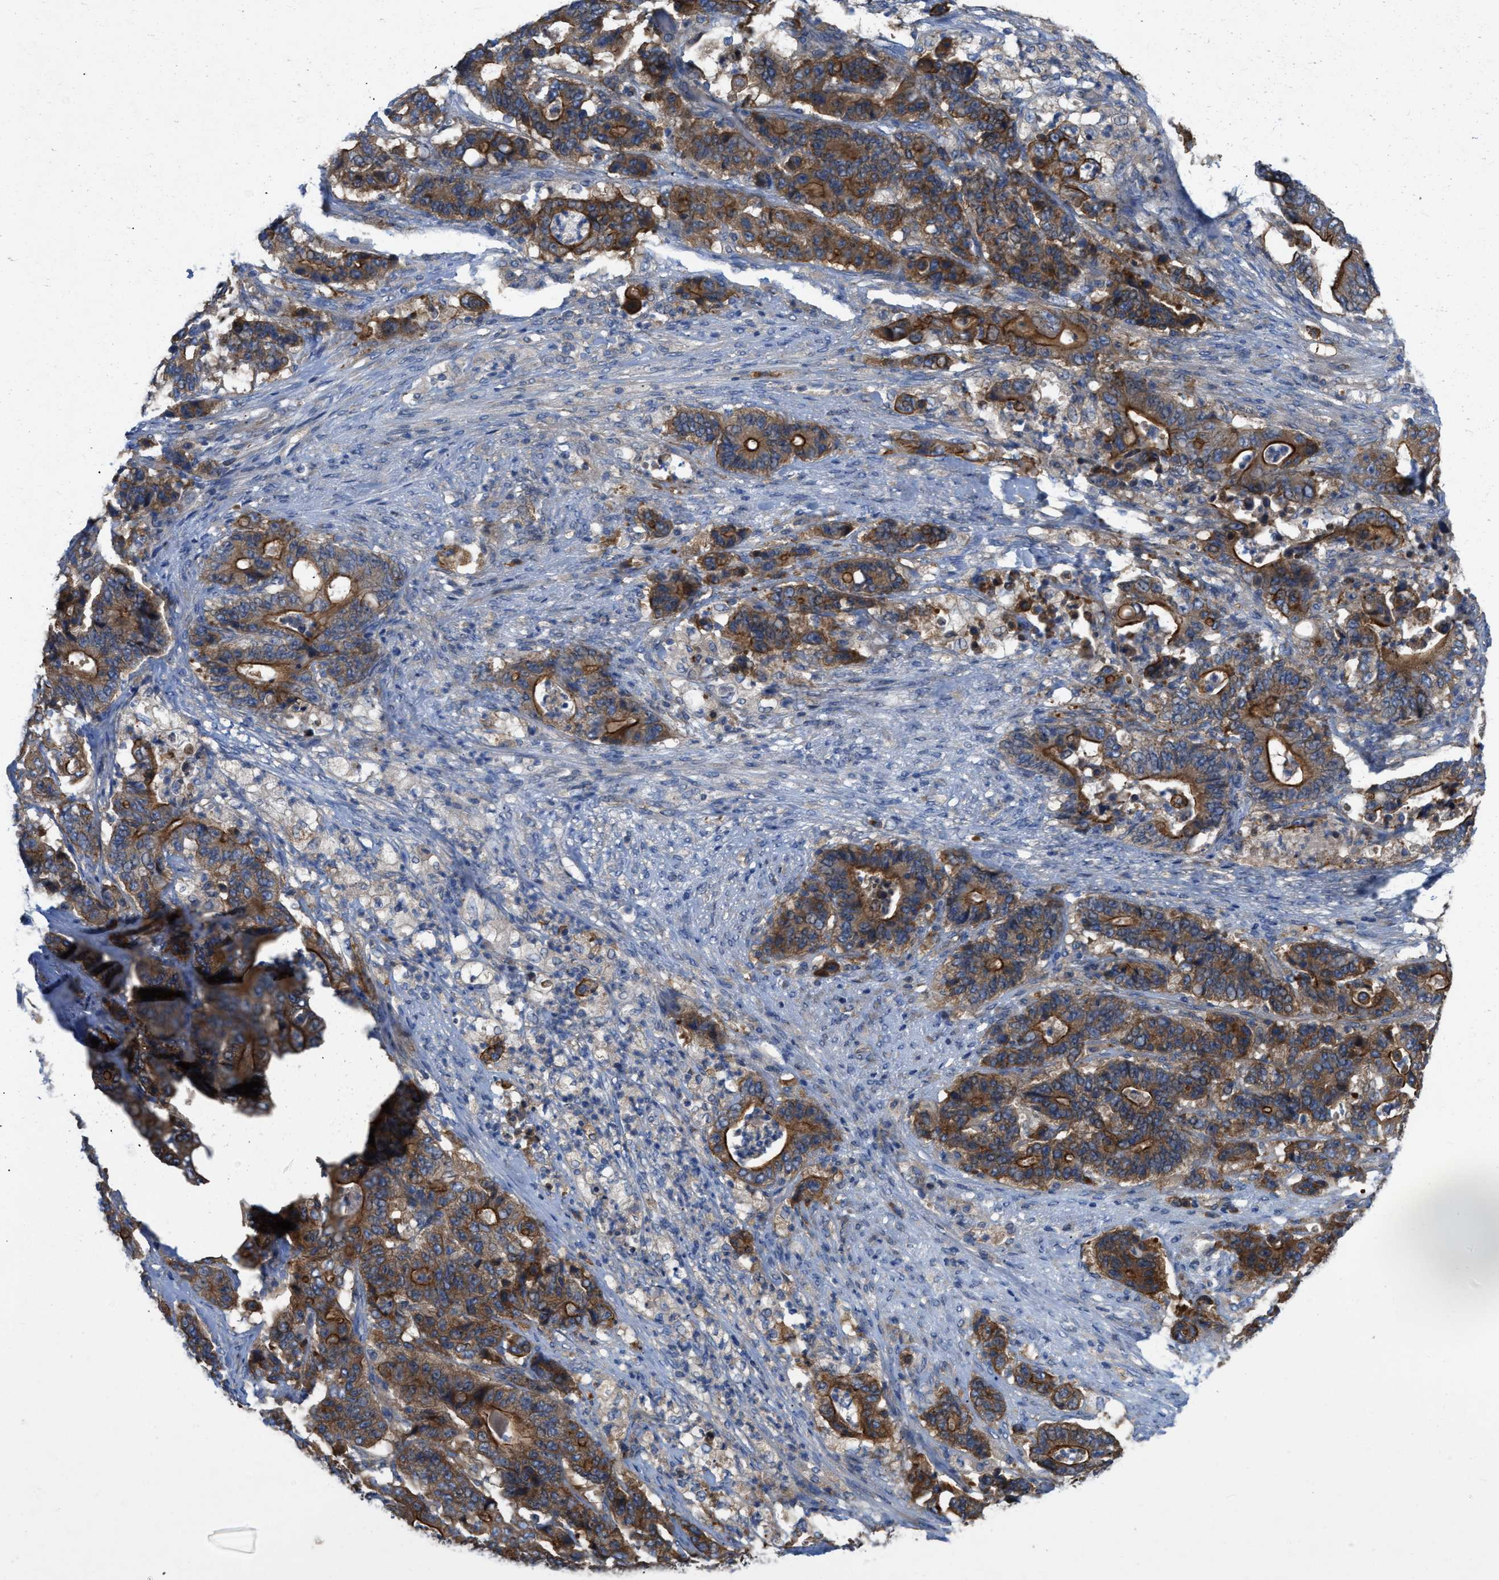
{"staining": {"intensity": "strong", "quantity": "25%-75%", "location": "cytoplasmic/membranous"}, "tissue": "stomach cancer", "cell_type": "Tumor cells", "image_type": "cancer", "snomed": [{"axis": "morphology", "description": "Adenocarcinoma, NOS"}, {"axis": "topography", "description": "Stomach"}], "caption": "Immunohistochemical staining of stomach cancer (adenocarcinoma) displays high levels of strong cytoplasmic/membranous protein expression in about 25%-75% of tumor cells.", "gene": "TMEM131", "patient": {"sex": "female", "age": 73}}